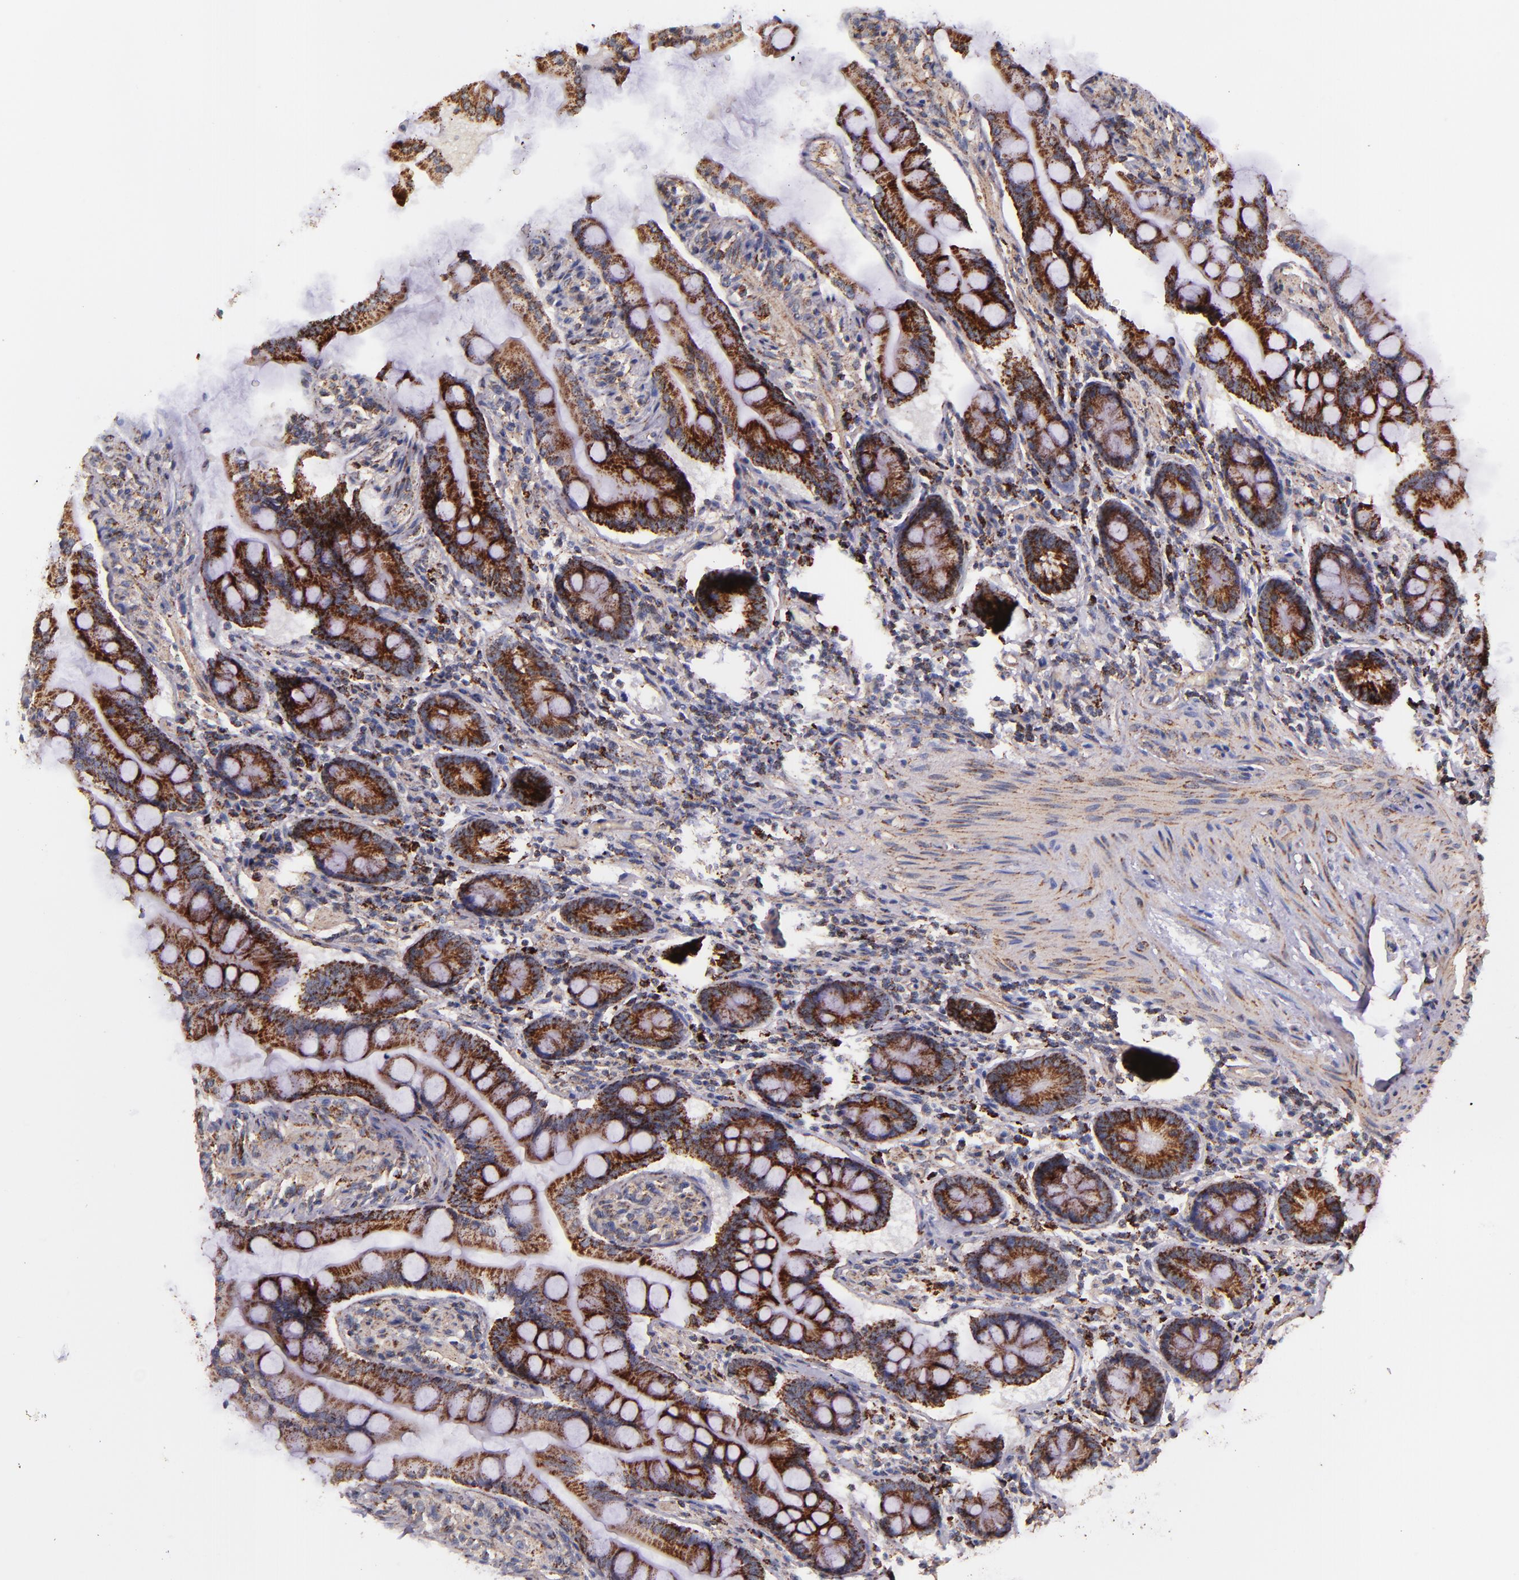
{"staining": {"intensity": "moderate", "quantity": ">75%", "location": "cytoplasmic/membranous"}, "tissue": "small intestine", "cell_type": "Glandular cells", "image_type": "normal", "snomed": [{"axis": "morphology", "description": "Normal tissue, NOS"}, {"axis": "topography", "description": "Small intestine"}], "caption": "A high-resolution photomicrograph shows immunohistochemistry staining of normal small intestine, which displays moderate cytoplasmic/membranous expression in about >75% of glandular cells. (DAB (3,3'-diaminobenzidine) = brown stain, brightfield microscopy at high magnification).", "gene": "IDH3G", "patient": {"sex": "male", "age": 41}}